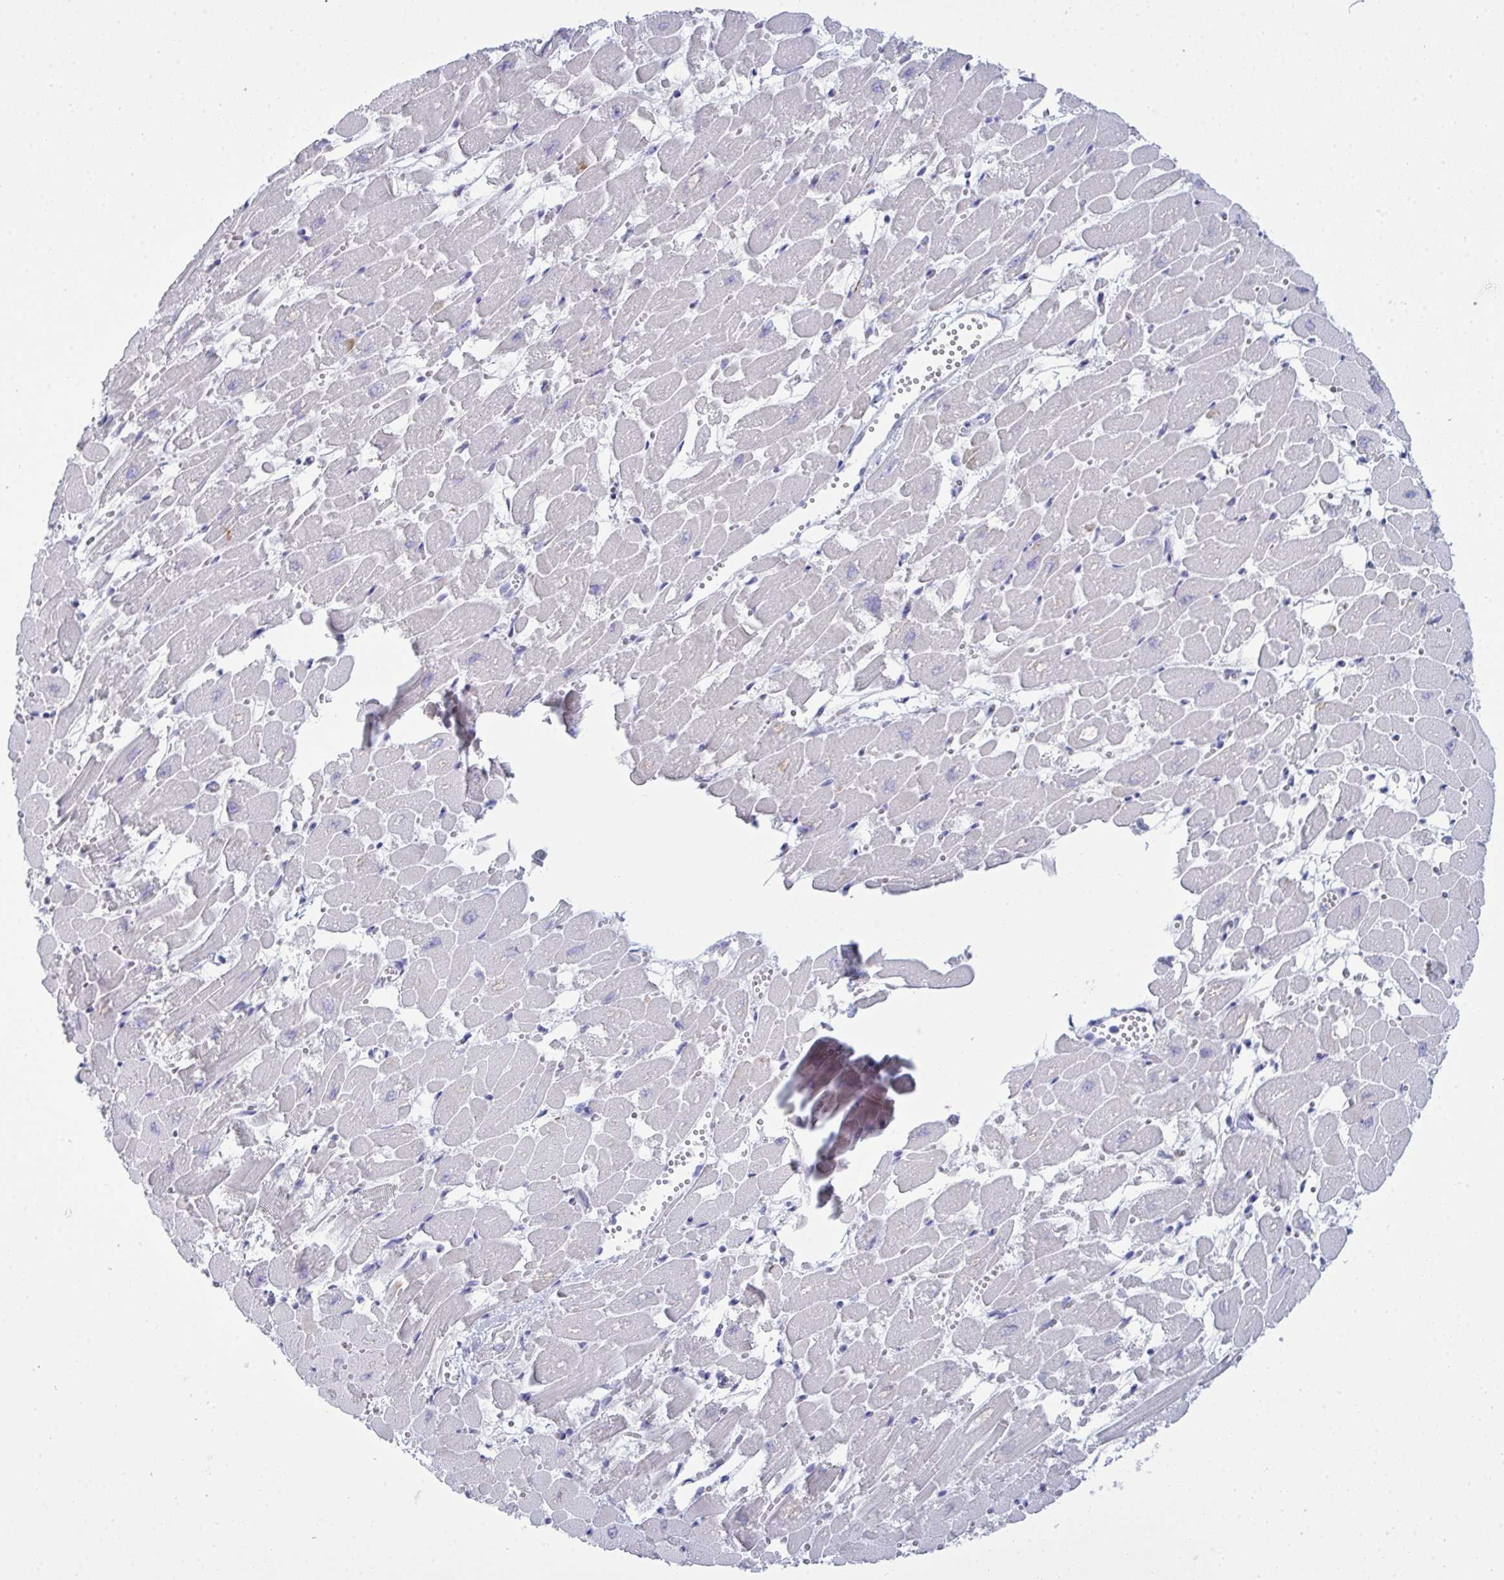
{"staining": {"intensity": "negative", "quantity": "none", "location": "none"}, "tissue": "heart muscle", "cell_type": "Cardiomyocytes", "image_type": "normal", "snomed": [{"axis": "morphology", "description": "Normal tissue, NOS"}, {"axis": "topography", "description": "Heart"}], "caption": "Photomicrograph shows no significant protein staining in cardiomyocytes of benign heart muscle.", "gene": "SERPINB10", "patient": {"sex": "female", "age": 52}}